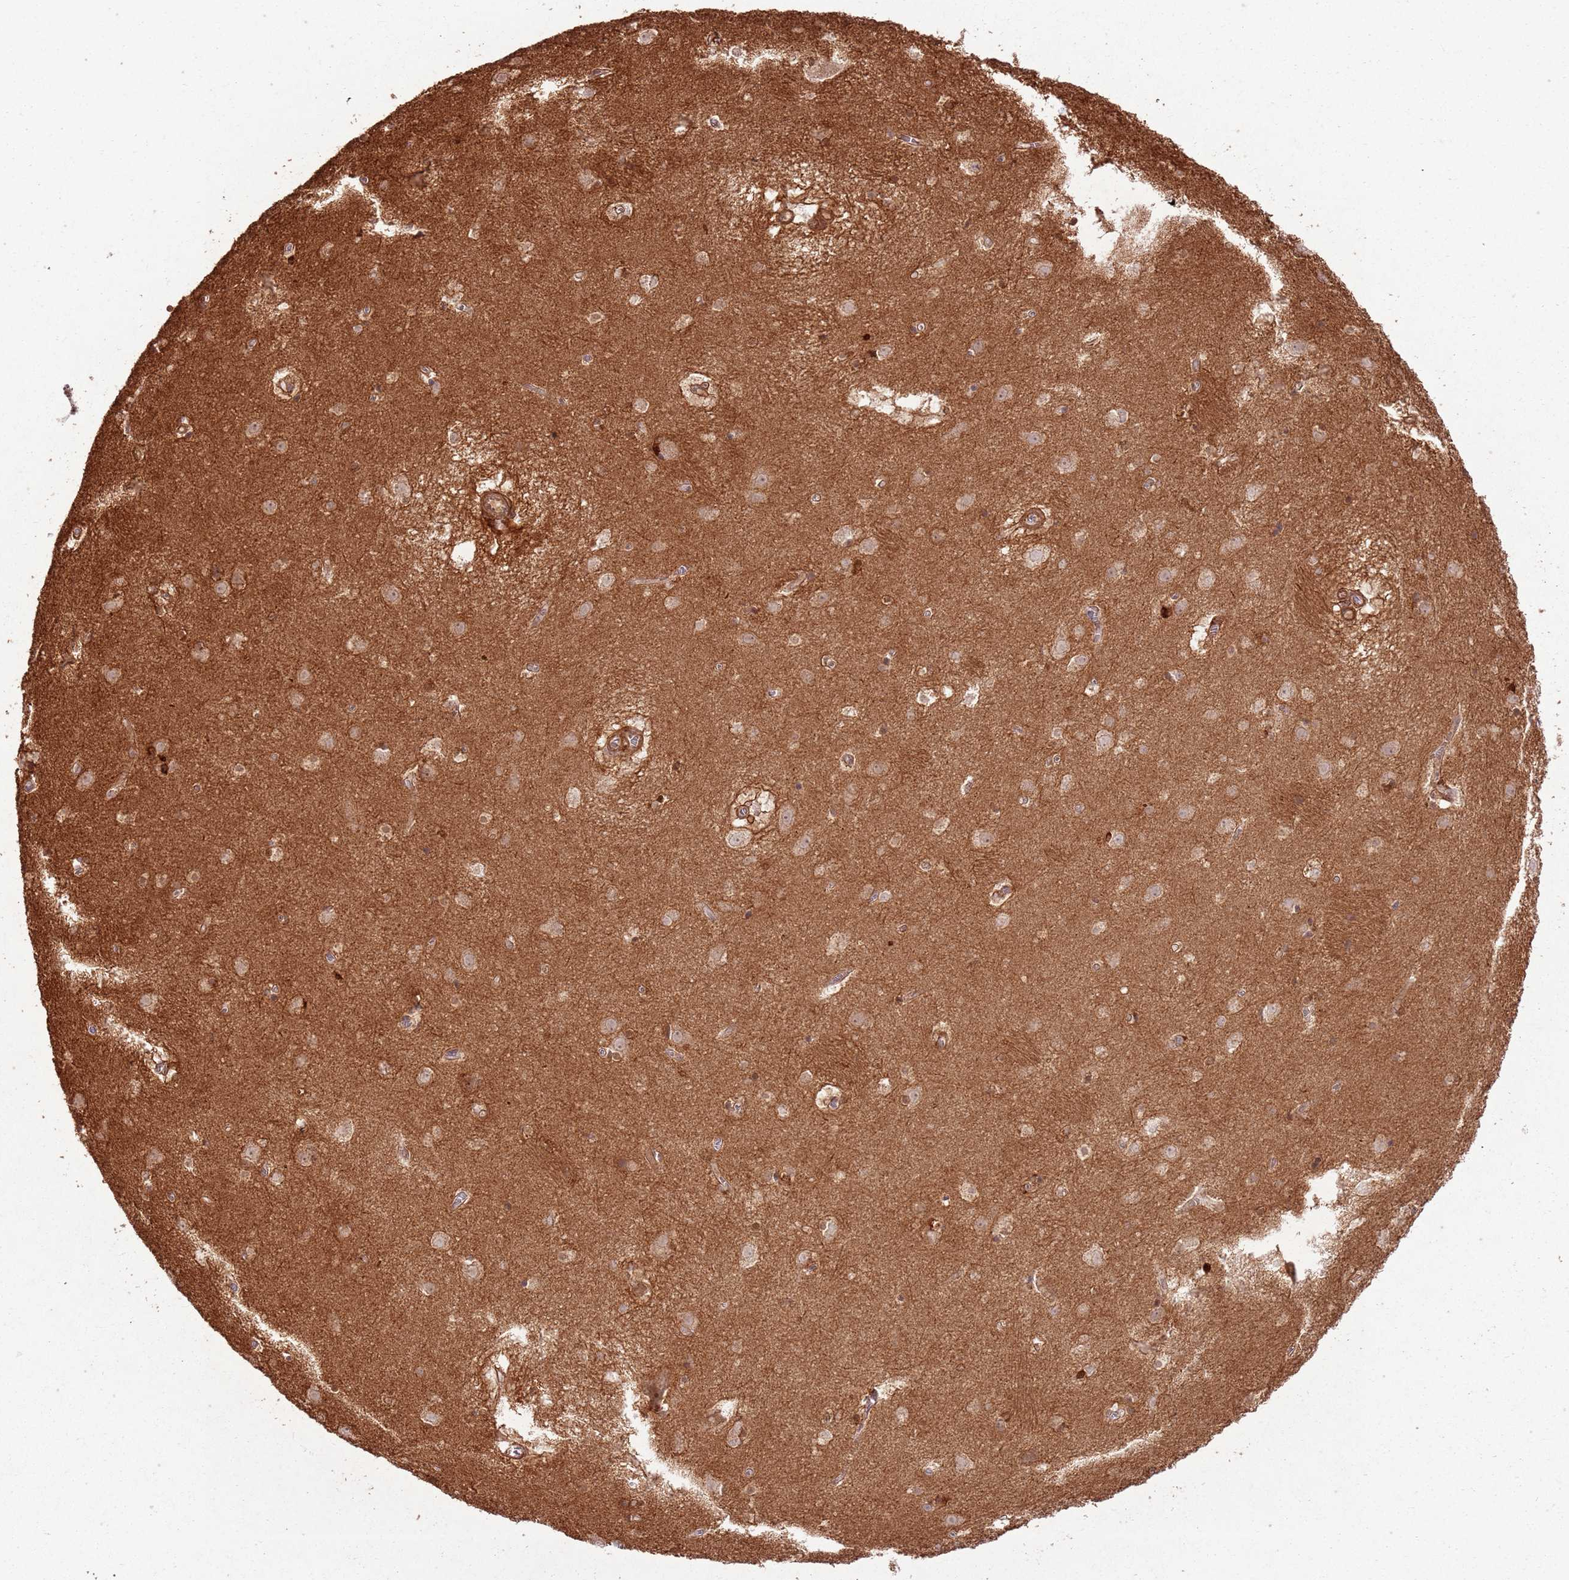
{"staining": {"intensity": "strong", "quantity": "<25%", "location": "nuclear"}, "tissue": "caudate", "cell_type": "Glial cells", "image_type": "normal", "snomed": [{"axis": "morphology", "description": "Normal tissue, NOS"}, {"axis": "topography", "description": "Lateral ventricle wall"}], "caption": "Strong nuclear positivity is identified in approximately <25% of glial cells in benign caudate. The staining is performed using DAB brown chromogen to label protein expression. The nuclei are counter-stained blue using hematoxylin.", "gene": "ZNF623", "patient": {"sex": "male", "age": 70}}